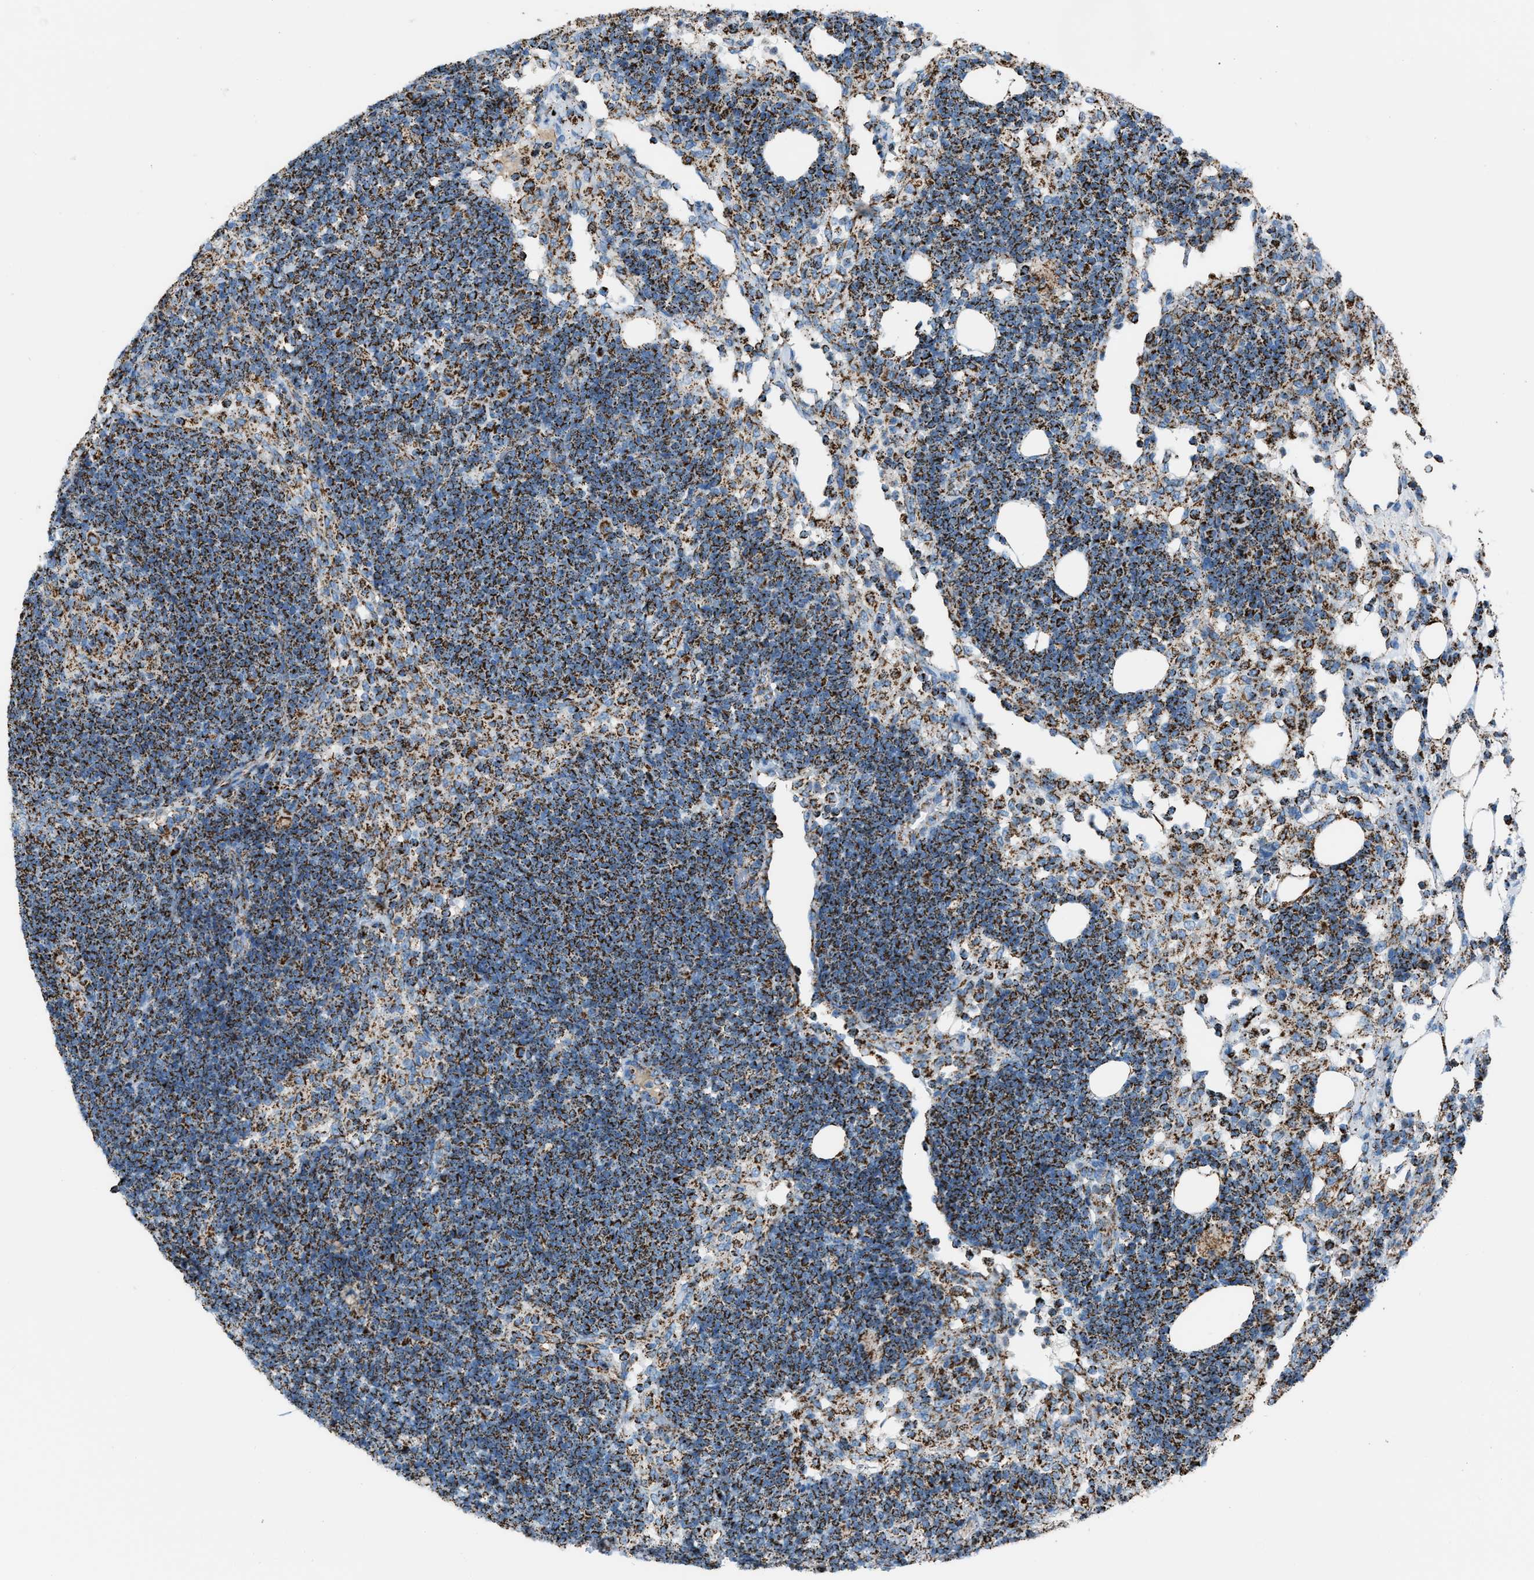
{"staining": {"intensity": "strong", "quantity": ">75%", "location": "cytoplasmic/membranous"}, "tissue": "lymph node", "cell_type": "Germinal center cells", "image_type": "normal", "snomed": [{"axis": "morphology", "description": "Normal tissue, NOS"}, {"axis": "morphology", "description": "Carcinoid, malignant, NOS"}, {"axis": "topography", "description": "Lymph node"}], "caption": "Strong cytoplasmic/membranous expression for a protein is appreciated in approximately >75% of germinal center cells of unremarkable lymph node using IHC.", "gene": "MDH2", "patient": {"sex": "male", "age": 47}}